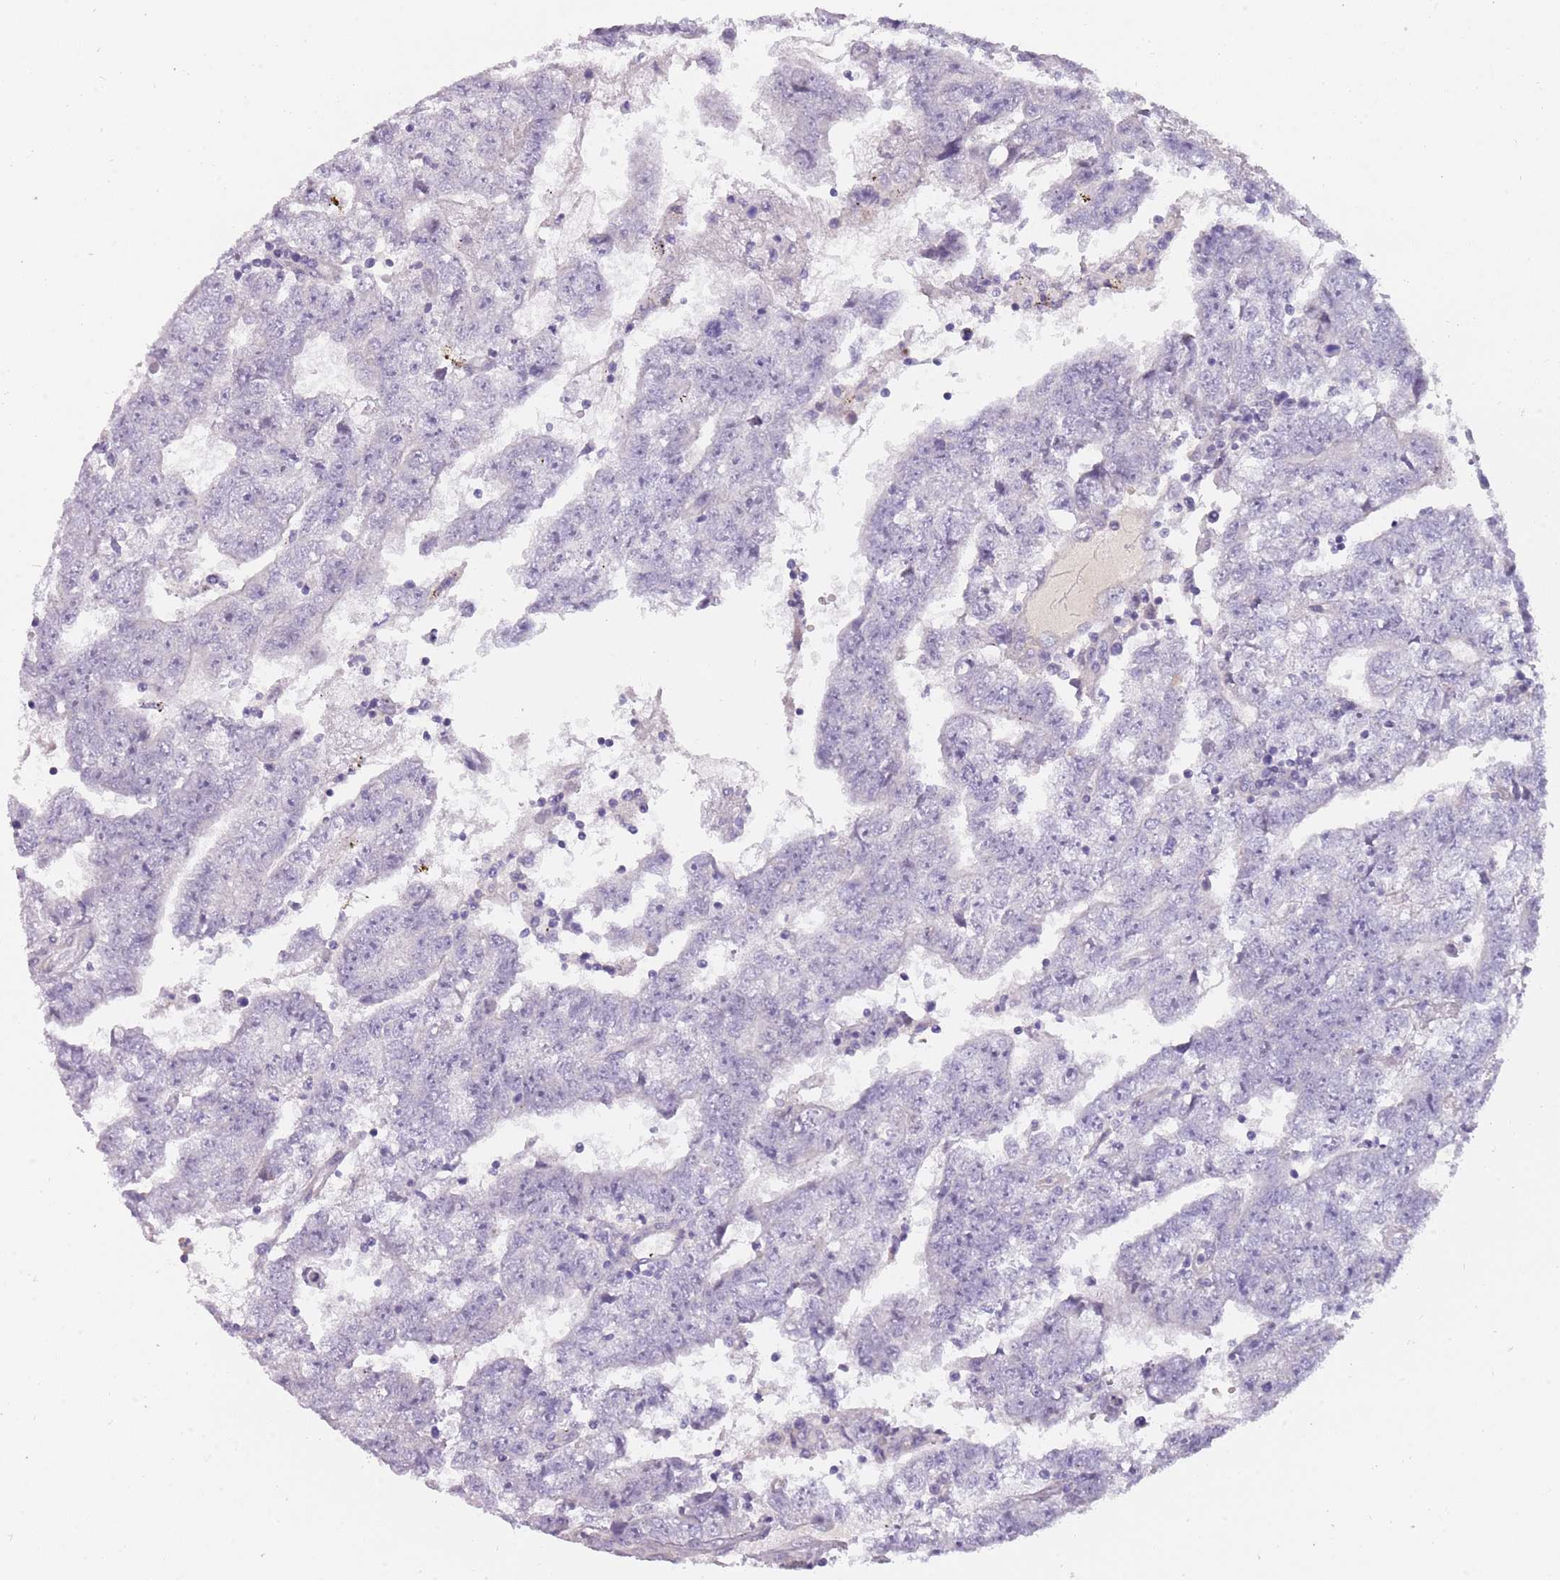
{"staining": {"intensity": "negative", "quantity": "none", "location": "none"}, "tissue": "testis cancer", "cell_type": "Tumor cells", "image_type": "cancer", "snomed": [{"axis": "morphology", "description": "Carcinoma, Embryonal, NOS"}, {"axis": "topography", "description": "Testis"}], "caption": "Testis embryonal carcinoma was stained to show a protein in brown. There is no significant positivity in tumor cells.", "gene": "DDX4", "patient": {"sex": "male", "age": 25}}